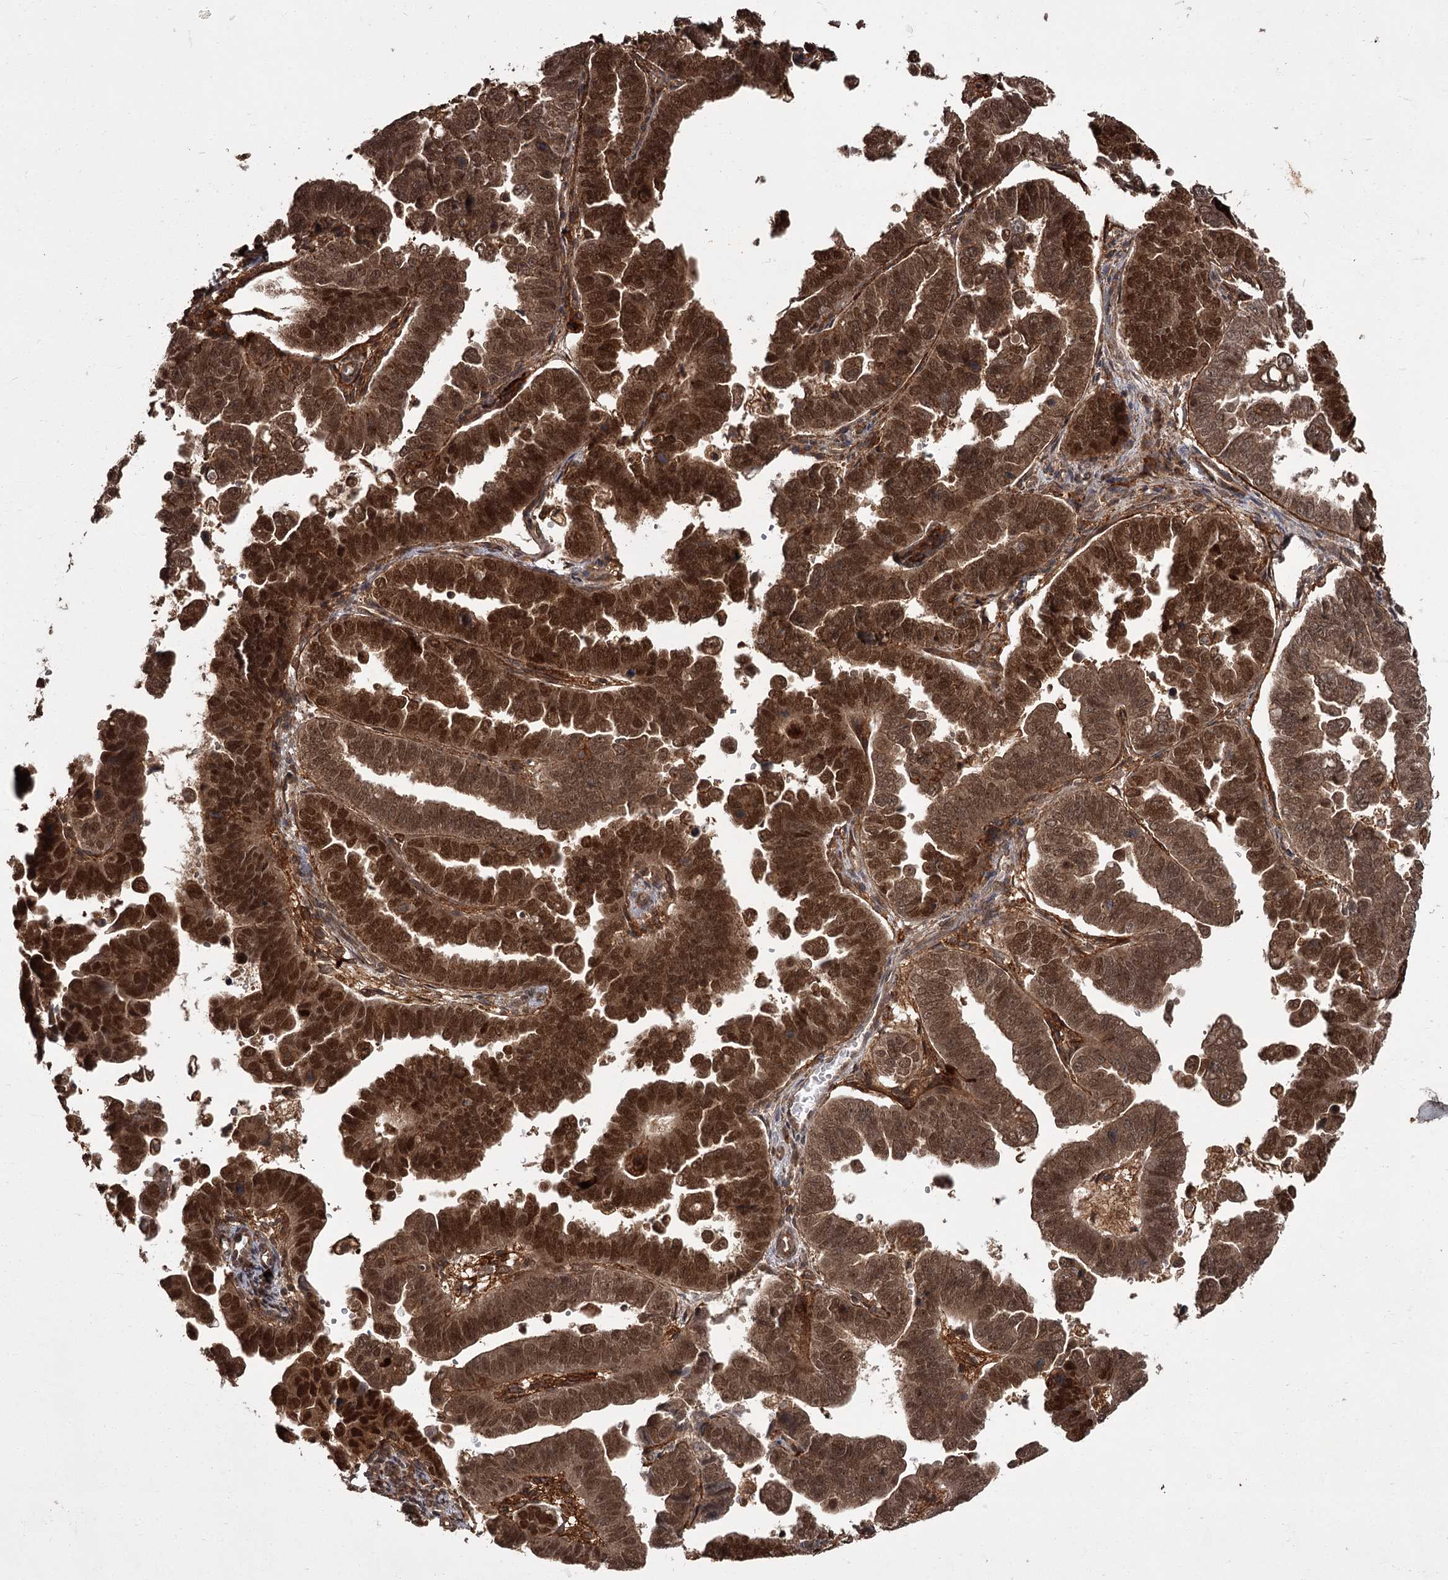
{"staining": {"intensity": "strong", "quantity": ">75%", "location": "cytoplasmic/membranous,nuclear"}, "tissue": "endometrial cancer", "cell_type": "Tumor cells", "image_type": "cancer", "snomed": [{"axis": "morphology", "description": "Adenocarcinoma, NOS"}, {"axis": "topography", "description": "Endometrium"}], "caption": "A brown stain shows strong cytoplasmic/membranous and nuclear positivity of a protein in adenocarcinoma (endometrial) tumor cells.", "gene": "TBC1D23", "patient": {"sex": "female", "age": 75}}